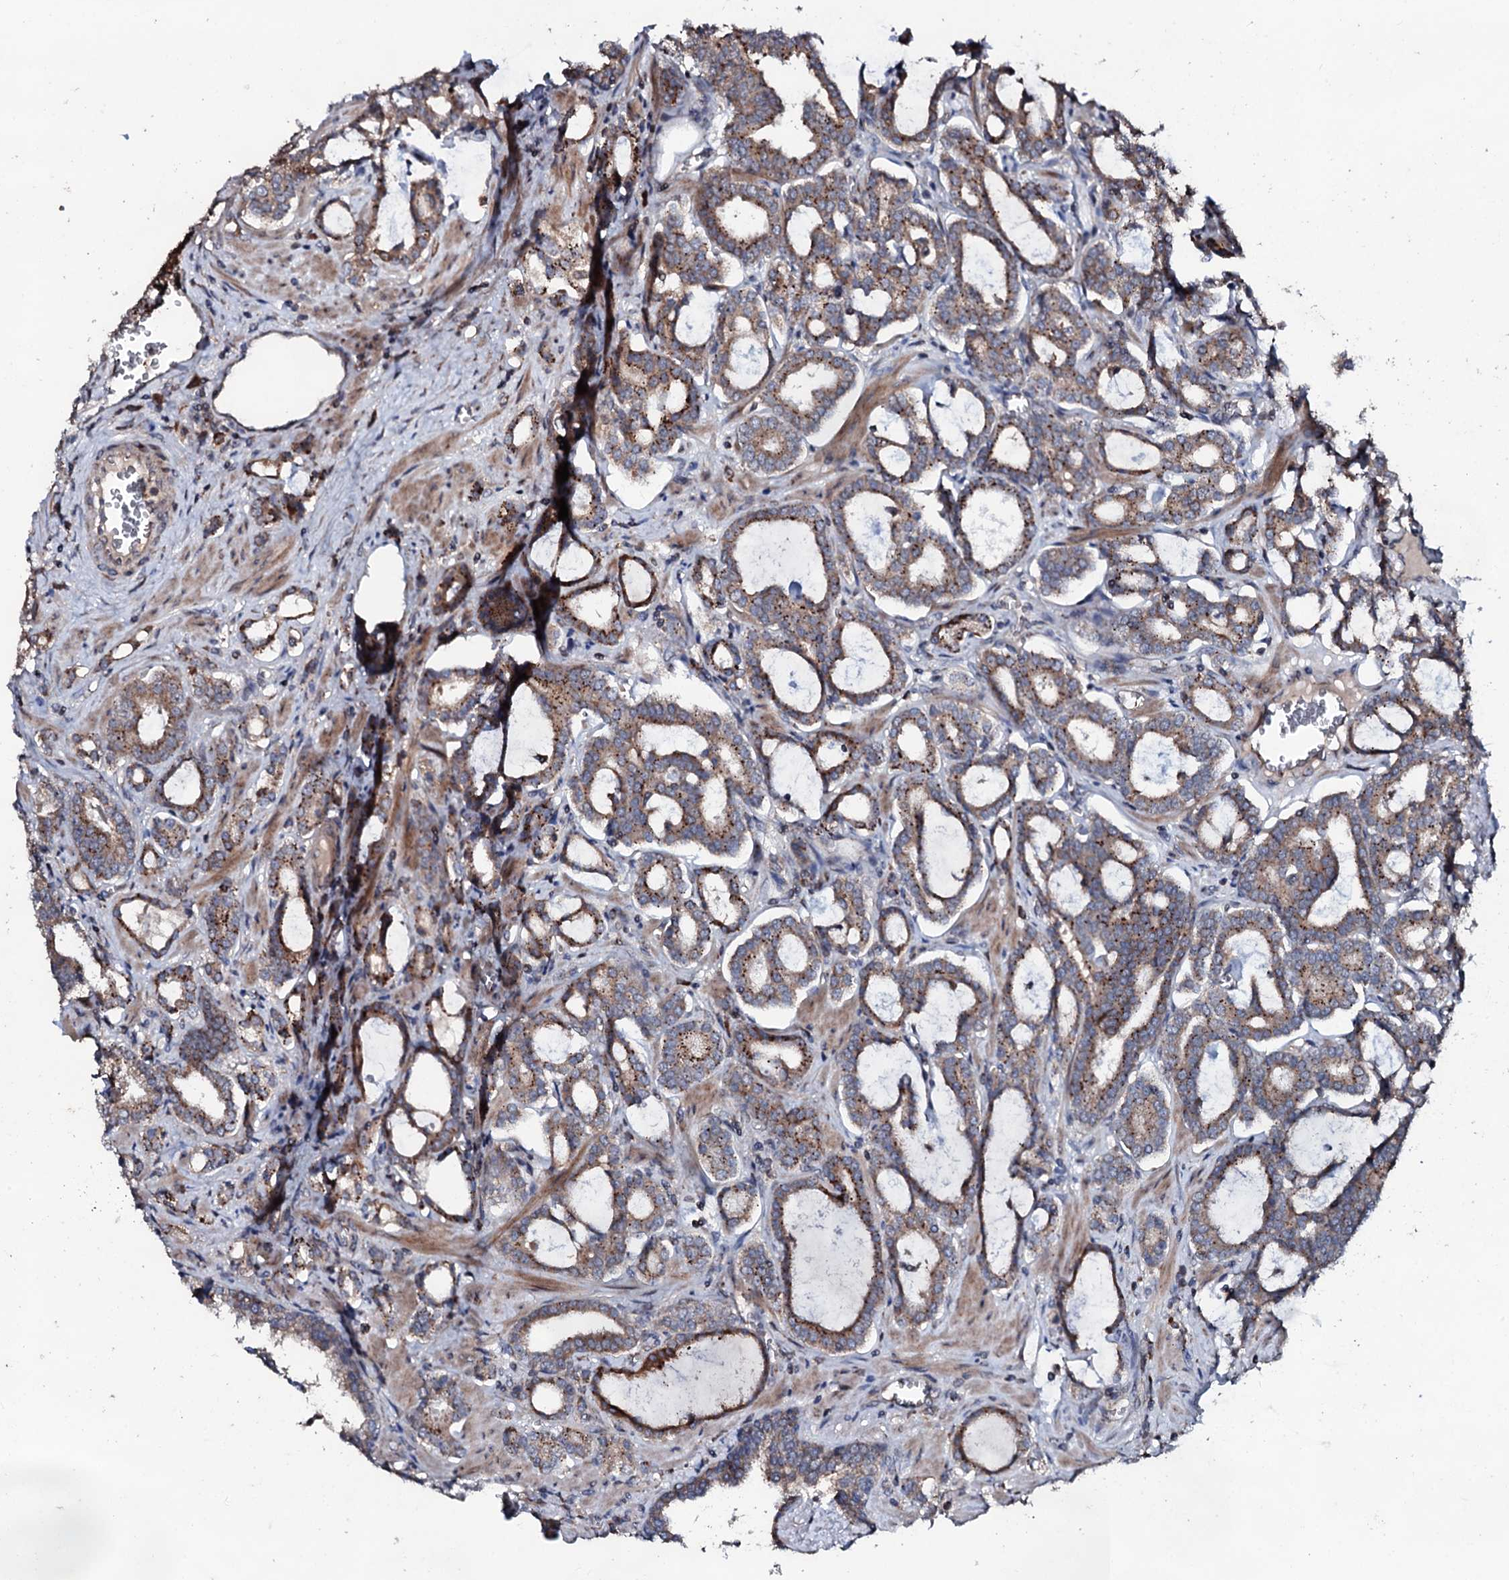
{"staining": {"intensity": "moderate", "quantity": ">75%", "location": "cytoplasmic/membranous"}, "tissue": "prostate cancer", "cell_type": "Tumor cells", "image_type": "cancer", "snomed": [{"axis": "morphology", "description": "Adenocarcinoma, High grade"}, {"axis": "topography", "description": "Prostate and seminal vesicle, NOS"}], "caption": "Brown immunohistochemical staining in prostate cancer exhibits moderate cytoplasmic/membranous staining in about >75% of tumor cells.", "gene": "SDHAF2", "patient": {"sex": "male", "age": 67}}